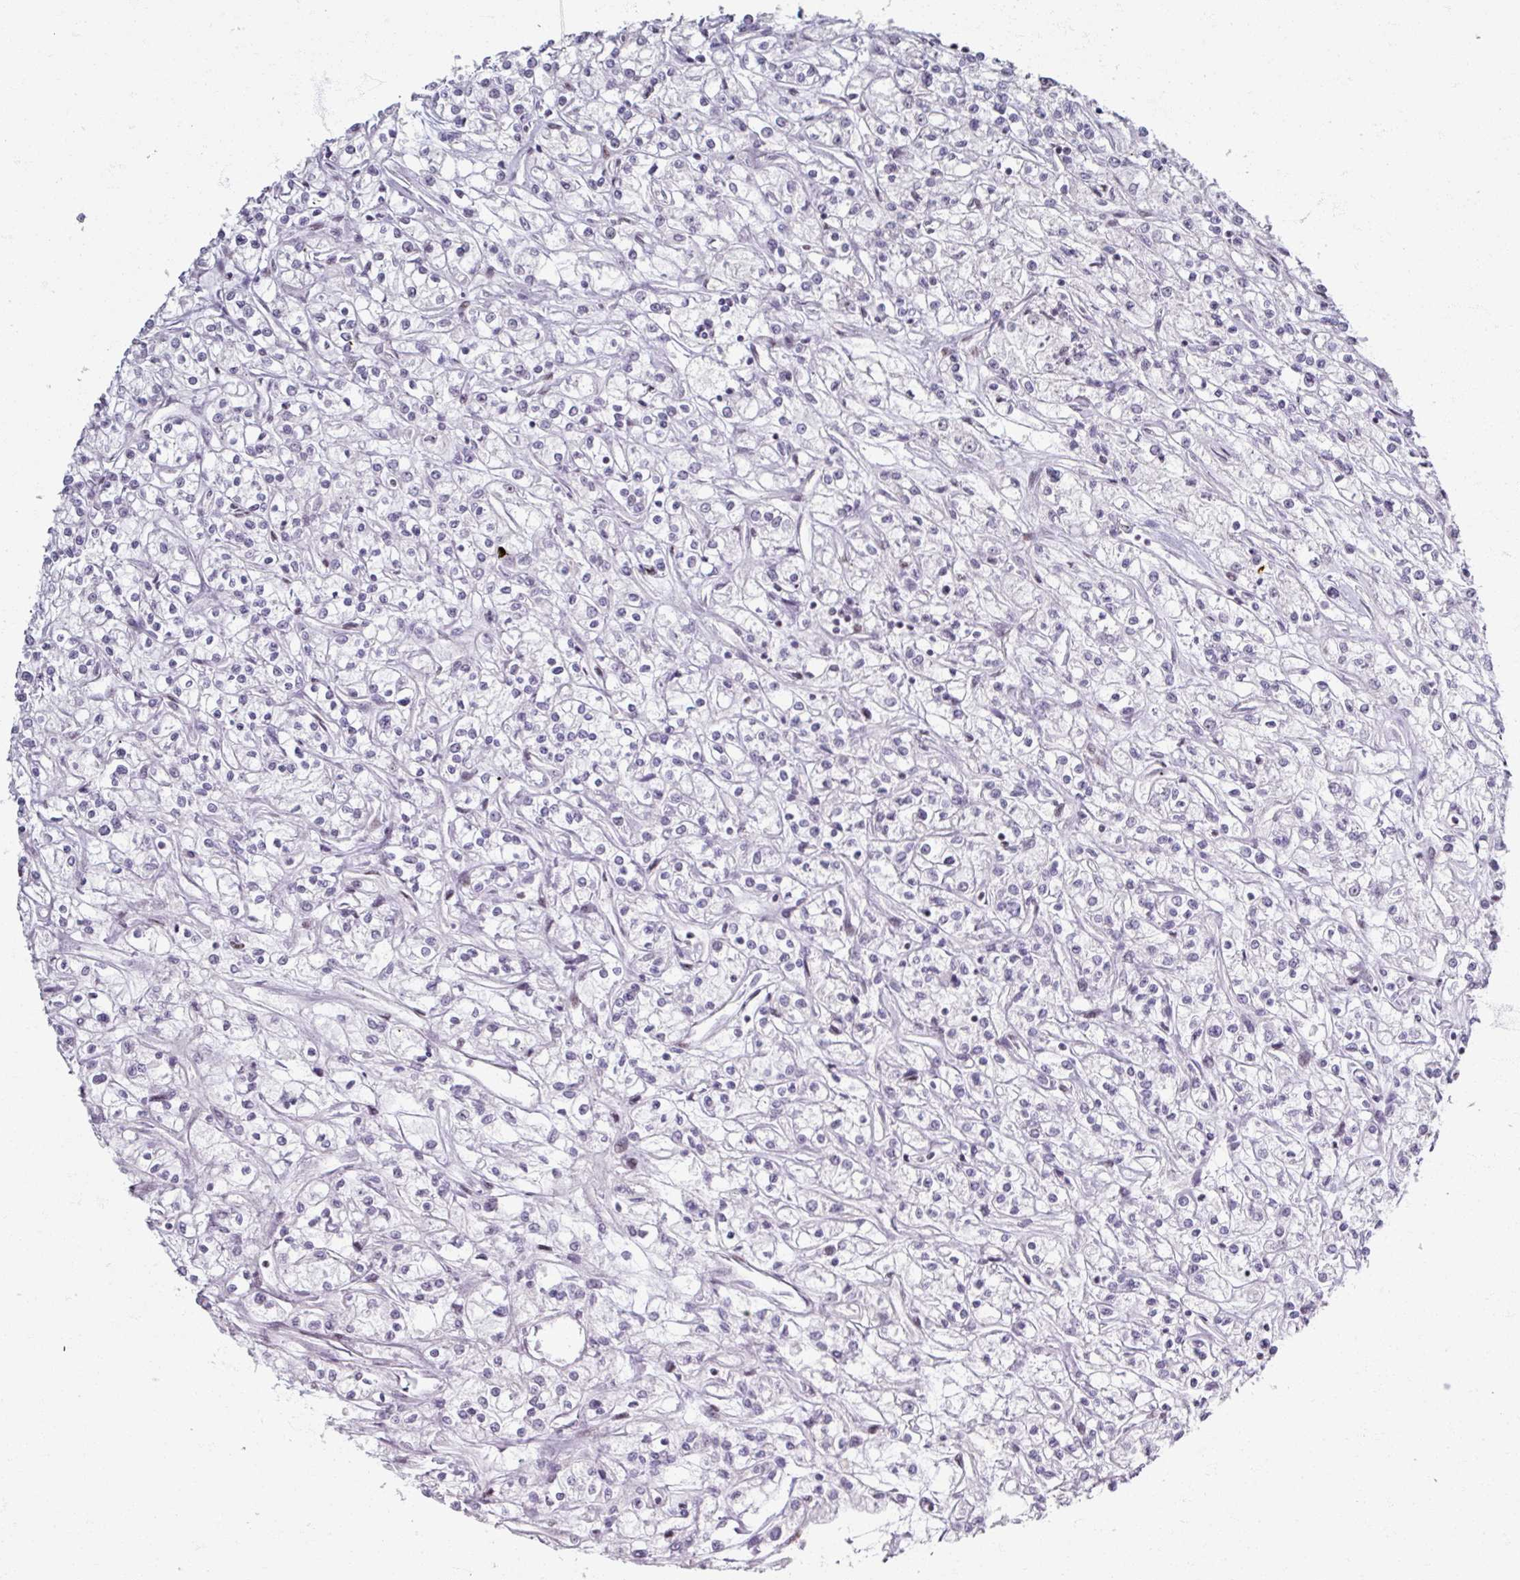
{"staining": {"intensity": "negative", "quantity": "none", "location": "none"}, "tissue": "renal cancer", "cell_type": "Tumor cells", "image_type": "cancer", "snomed": [{"axis": "morphology", "description": "Adenocarcinoma, NOS"}, {"axis": "topography", "description": "Kidney"}], "caption": "An immunohistochemistry (IHC) image of renal adenocarcinoma is shown. There is no staining in tumor cells of renal adenocarcinoma.", "gene": "ADAR", "patient": {"sex": "female", "age": 59}}